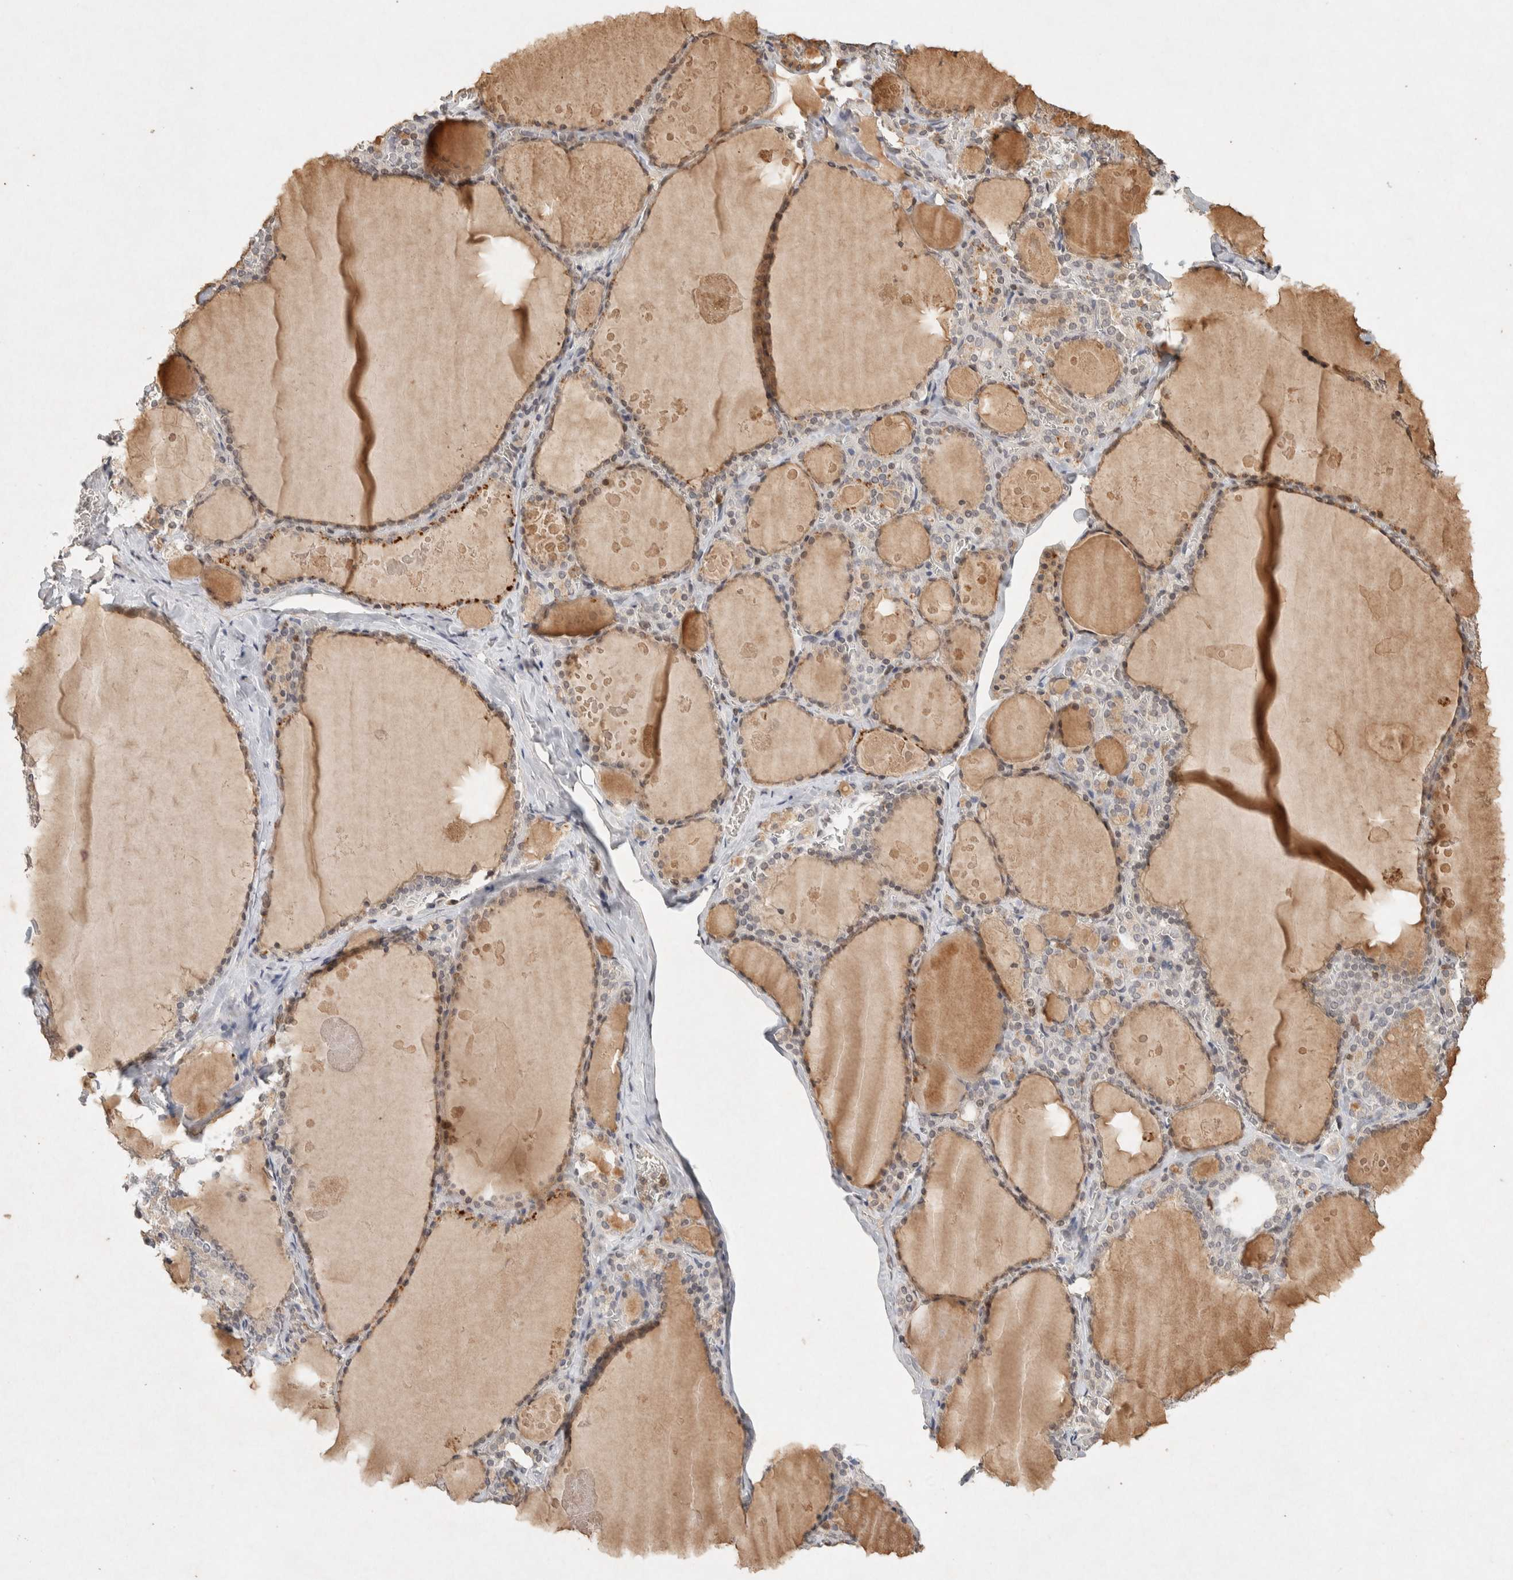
{"staining": {"intensity": "moderate", "quantity": "25%-75%", "location": "cytoplasmic/membranous"}, "tissue": "thyroid gland", "cell_type": "Glandular cells", "image_type": "normal", "snomed": [{"axis": "morphology", "description": "Normal tissue, NOS"}, {"axis": "topography", "description": "Thyroid gland"}], "caption": "Protein staining exhibits moderate cytoplasmic/membranous positivity in approximately 25%-75% of glandular cells in unremarkable thyroid gland. (DAB (3,3'-diaminobenzidine) = brown stain, brightfield microscopy at high magnification).", "gene": "RAC2", "patient": {"sex": "male", "age": 56}}